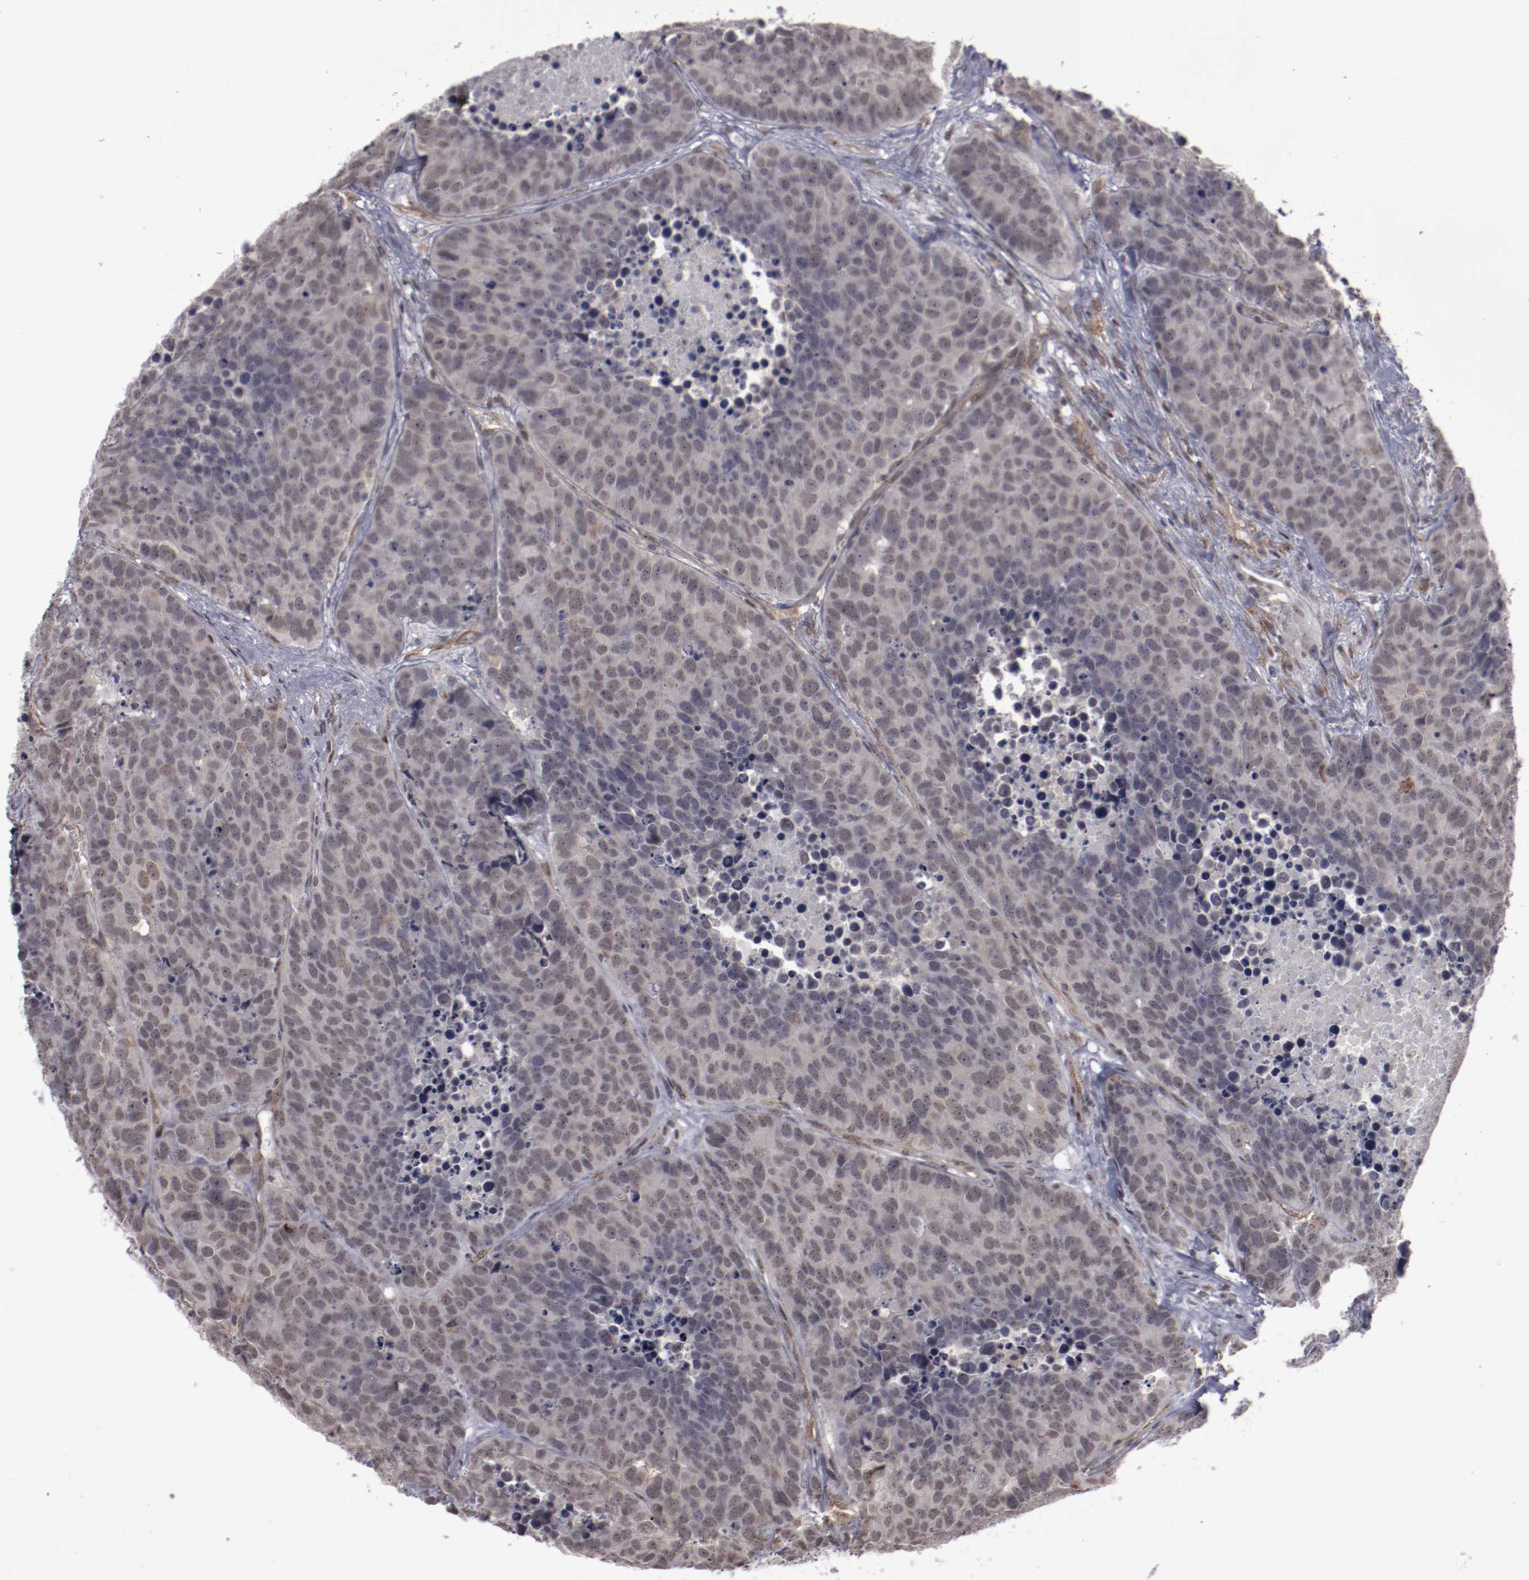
{"staining": {"intensity": "weak", "quantity": "25%-75%", "location": "nuclear"}, "tissue": "carcinoid", "cell_type": "Tumor cells", "image_type": "cancer", "snomed": [{"axis": "morphology", "description": "Carcinoid, malignant, NOS"}, {"axis": "topography", "description": "Lung"}], "caption": "The image reveals a brown stain indicating the presence of a protein in the nuclear of tumor cells in carcinoid.", "gene": "LEF1", "patient": {"sex": "male", "age": 60}}